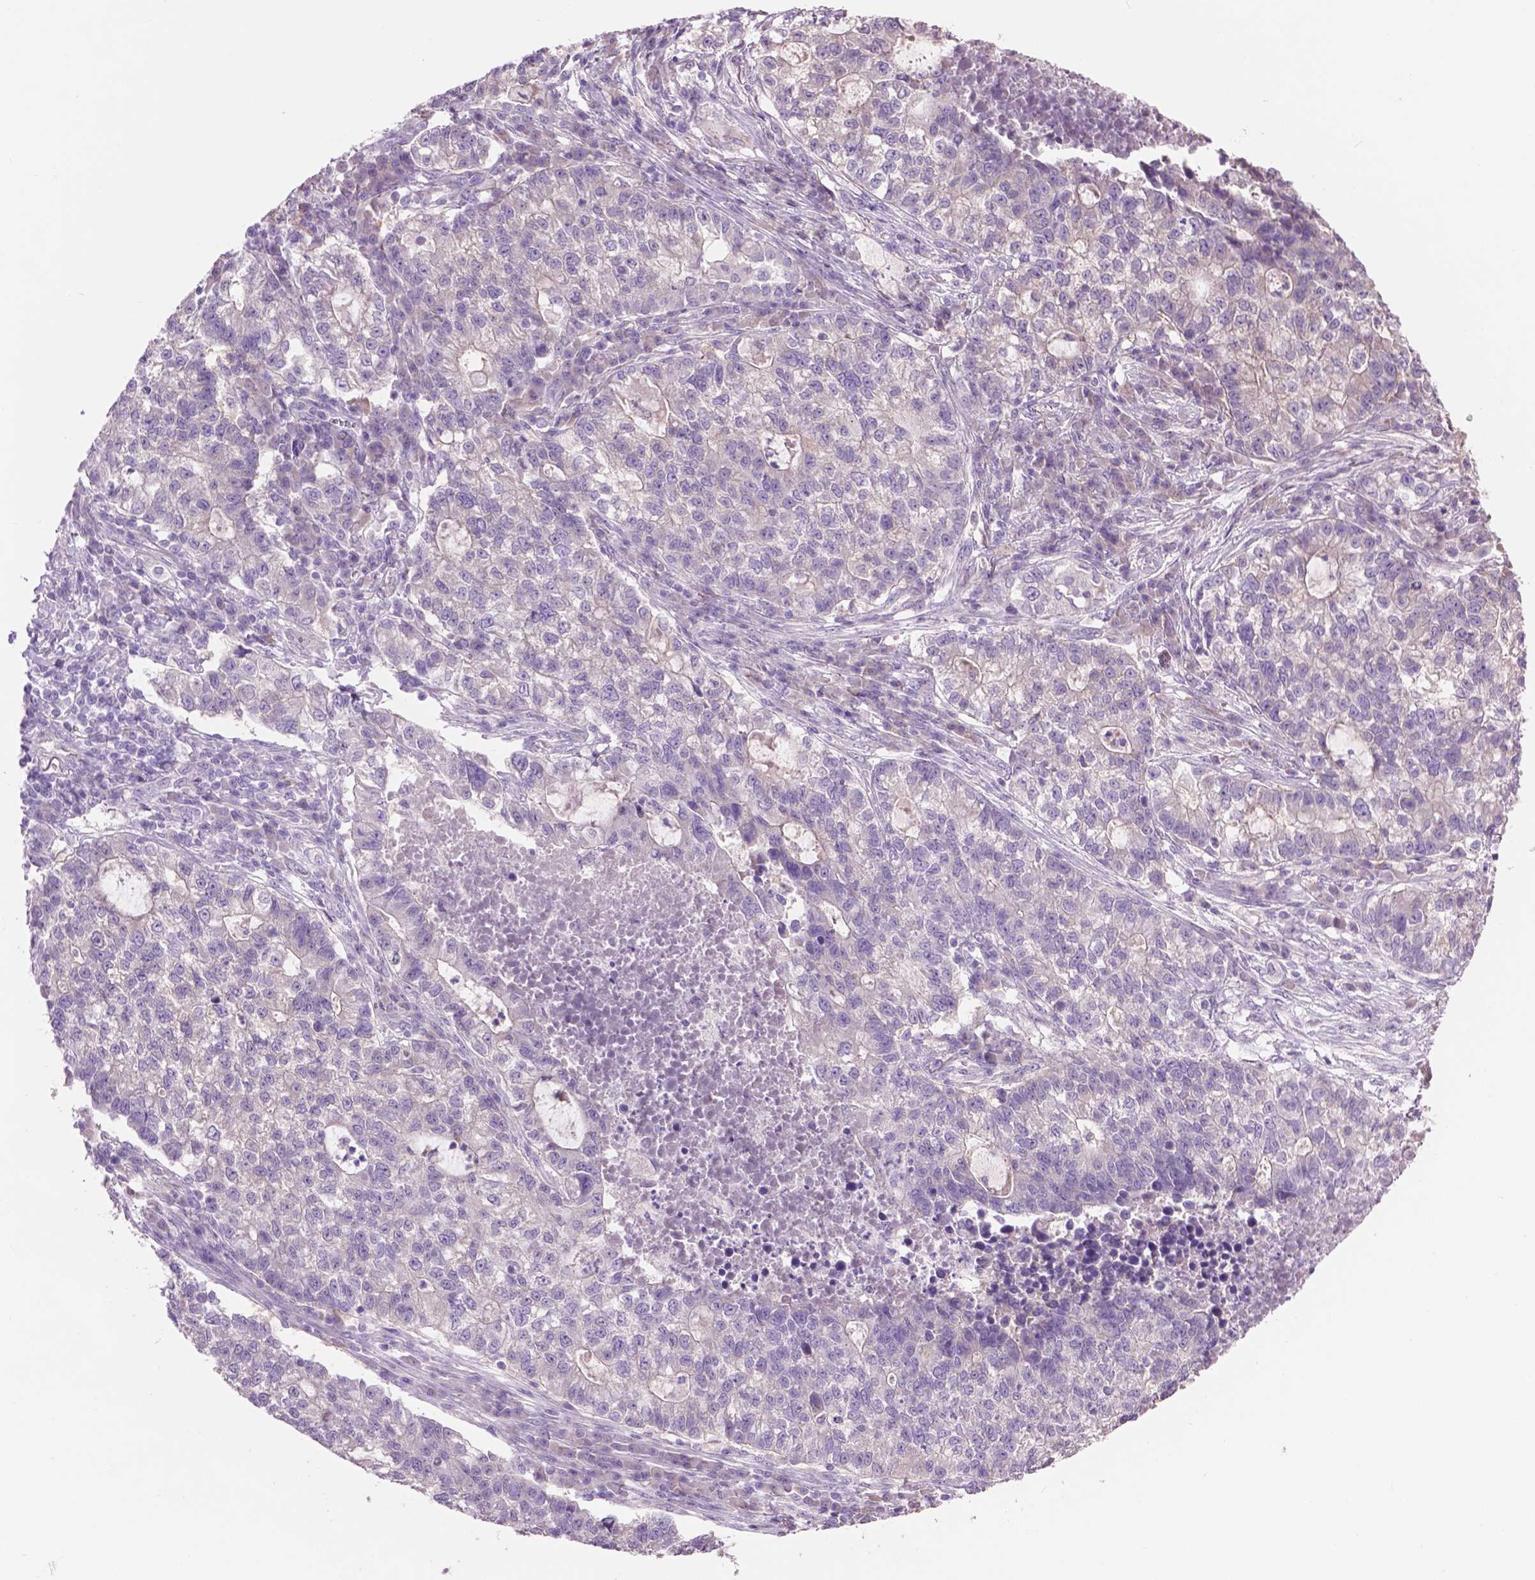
{"staining": {"intensity": "negative", "quantity": "none", "location": "none"}, "tissue": "lung cancer", "cell_type": "Tumor cells", "image_type": "cancer", "snomed": [{"axis": "morphology", "description": "Adenocarcinoma, NOS"}, {"axis": "topography", "description": "Lung"}], "caption": "Immunohistochemistry photomicrograph of human lung cancer stained for a protein (brown), which shows no expression in tumor cells. The staining is performed using DAB (3,3'-diaminobenzidine) brown chromogen with nuclei counter-stained in using hematoxylin.", "gene": "CRYBA4", "patient": {"sex": "male", "age": 57}}